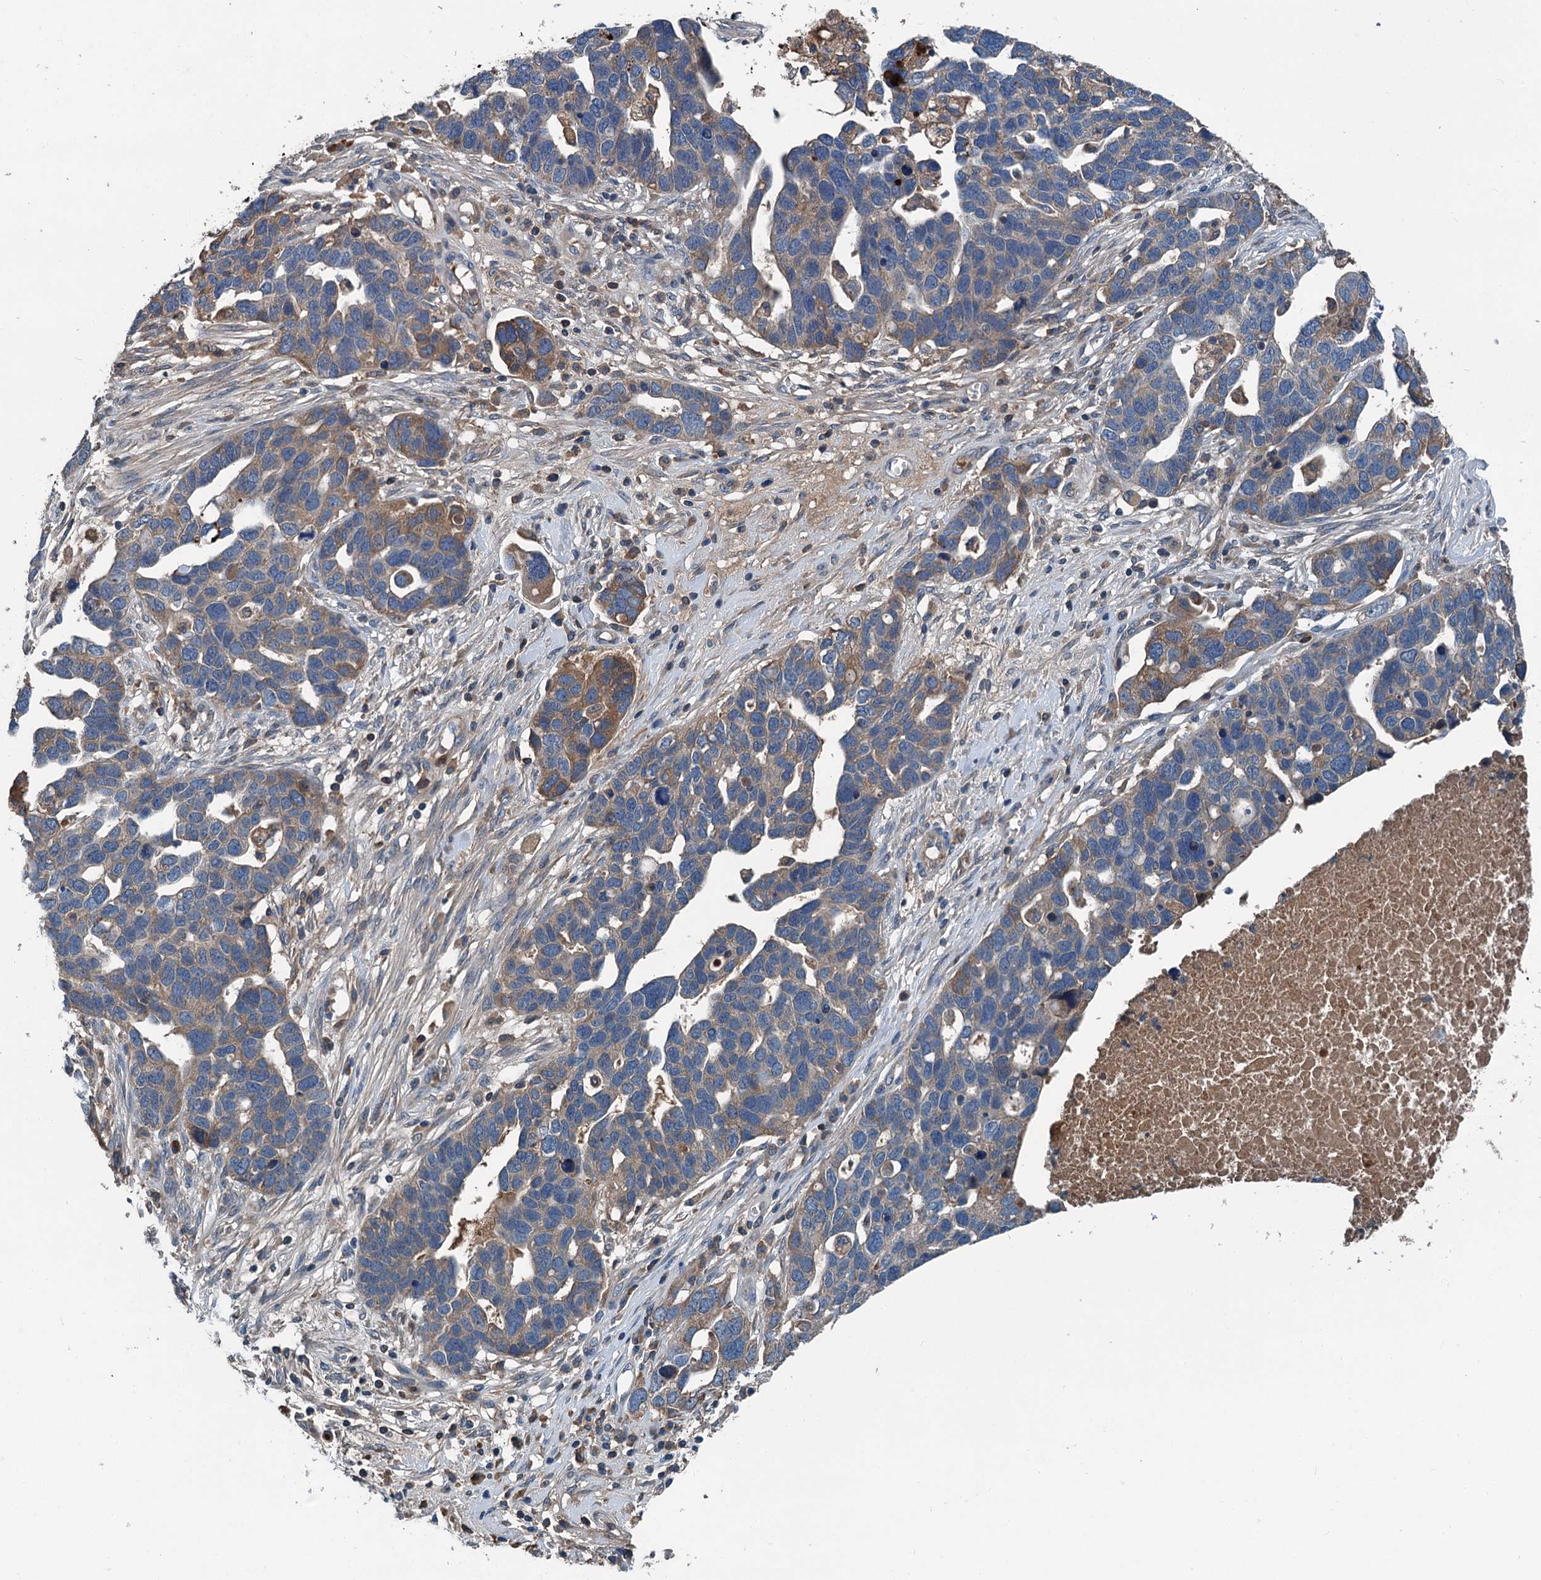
{"staining": {"intensity": "moderate", "quantity": "<25%", "location": "cytoplasmic/membranous"}, "tissue": "ovarian cancer", "cell_type": "Tumor cells", "image_type": "cancer", "snomed": [{"axis": "morphology", "description": "Cystadenocarcinoma, serous, NOS"}, {"axis": "topography", "description": "Ovary"}], "caption": "Human ovarian serous cystadenocarcinoma stained with a brown dye shows moderate cytoplasmic/membranous positive staining in about <25% of tumor cells.", "gene": "PDSS1", "patient": {"sex": "female", "age": 54}}